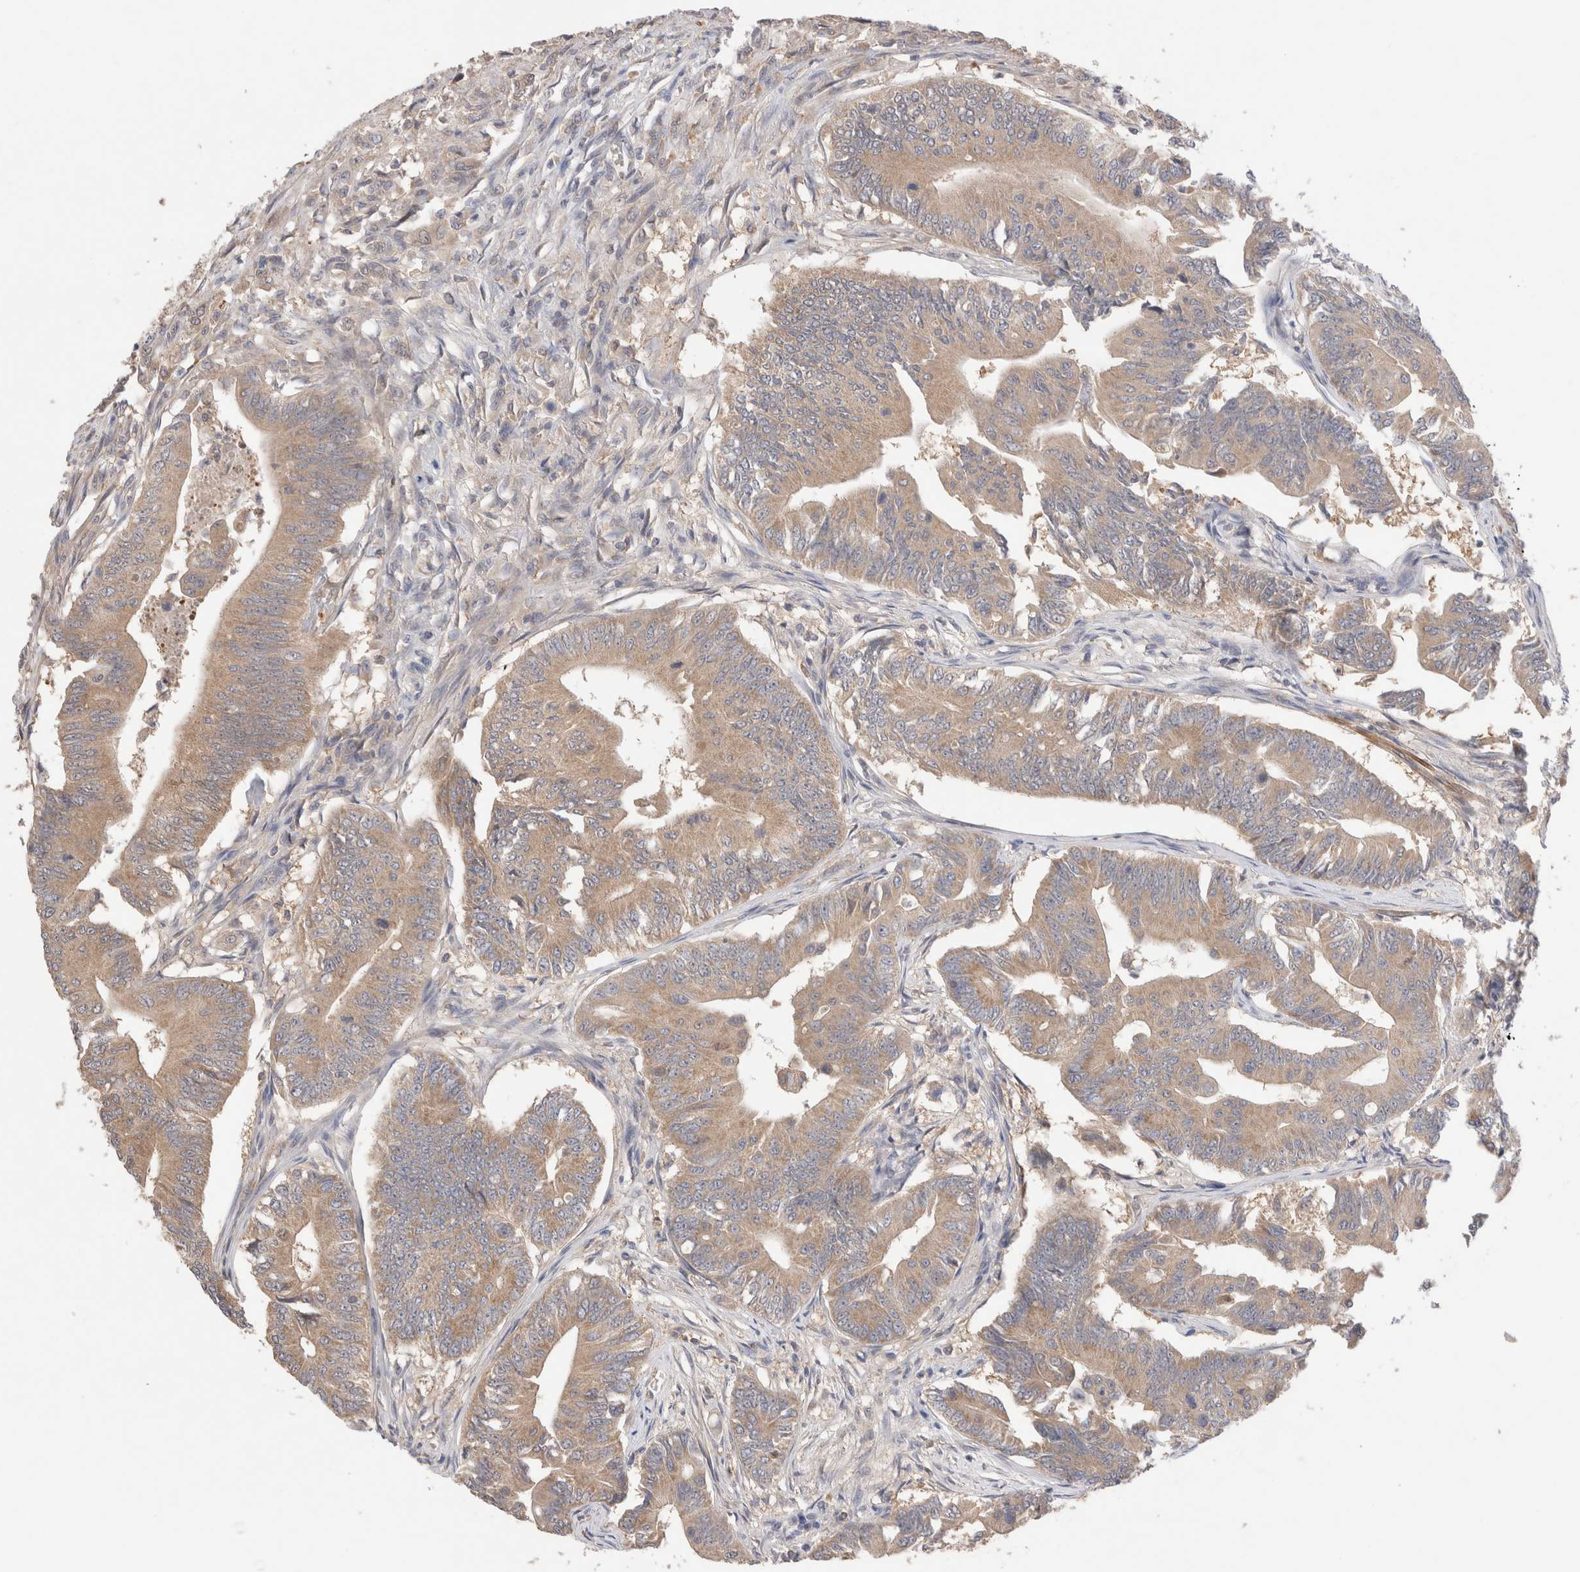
{"staining": {"intensity": "weak", "quantity": ">75%", "location": "cytoplasmic/membranous"}, "tissue": "colorectal cancer", "cell_type": "Tumor cells", "image_type": "cancer", "snomed": [{"axis": "morphology", "description": "Adenoma, NOS"}, {"axis": "morphology", "description": "Adenocarcinoma, NOS"}, {"axis": "topography", "description": "Colon"}], "caption": "Immunohistochemical staining of colorectal cancer displays low levels of weak cytoplasmic/membranous staining in about >75% of tumor cells. The staining was performed using DAB (3,3'-diaminobenzidine), with brown indicating positive protein expression. Nuclei are stained blue with hematoxylin.", "gene": "IFT74", "patient": {"sex": "male", "age": 79}}